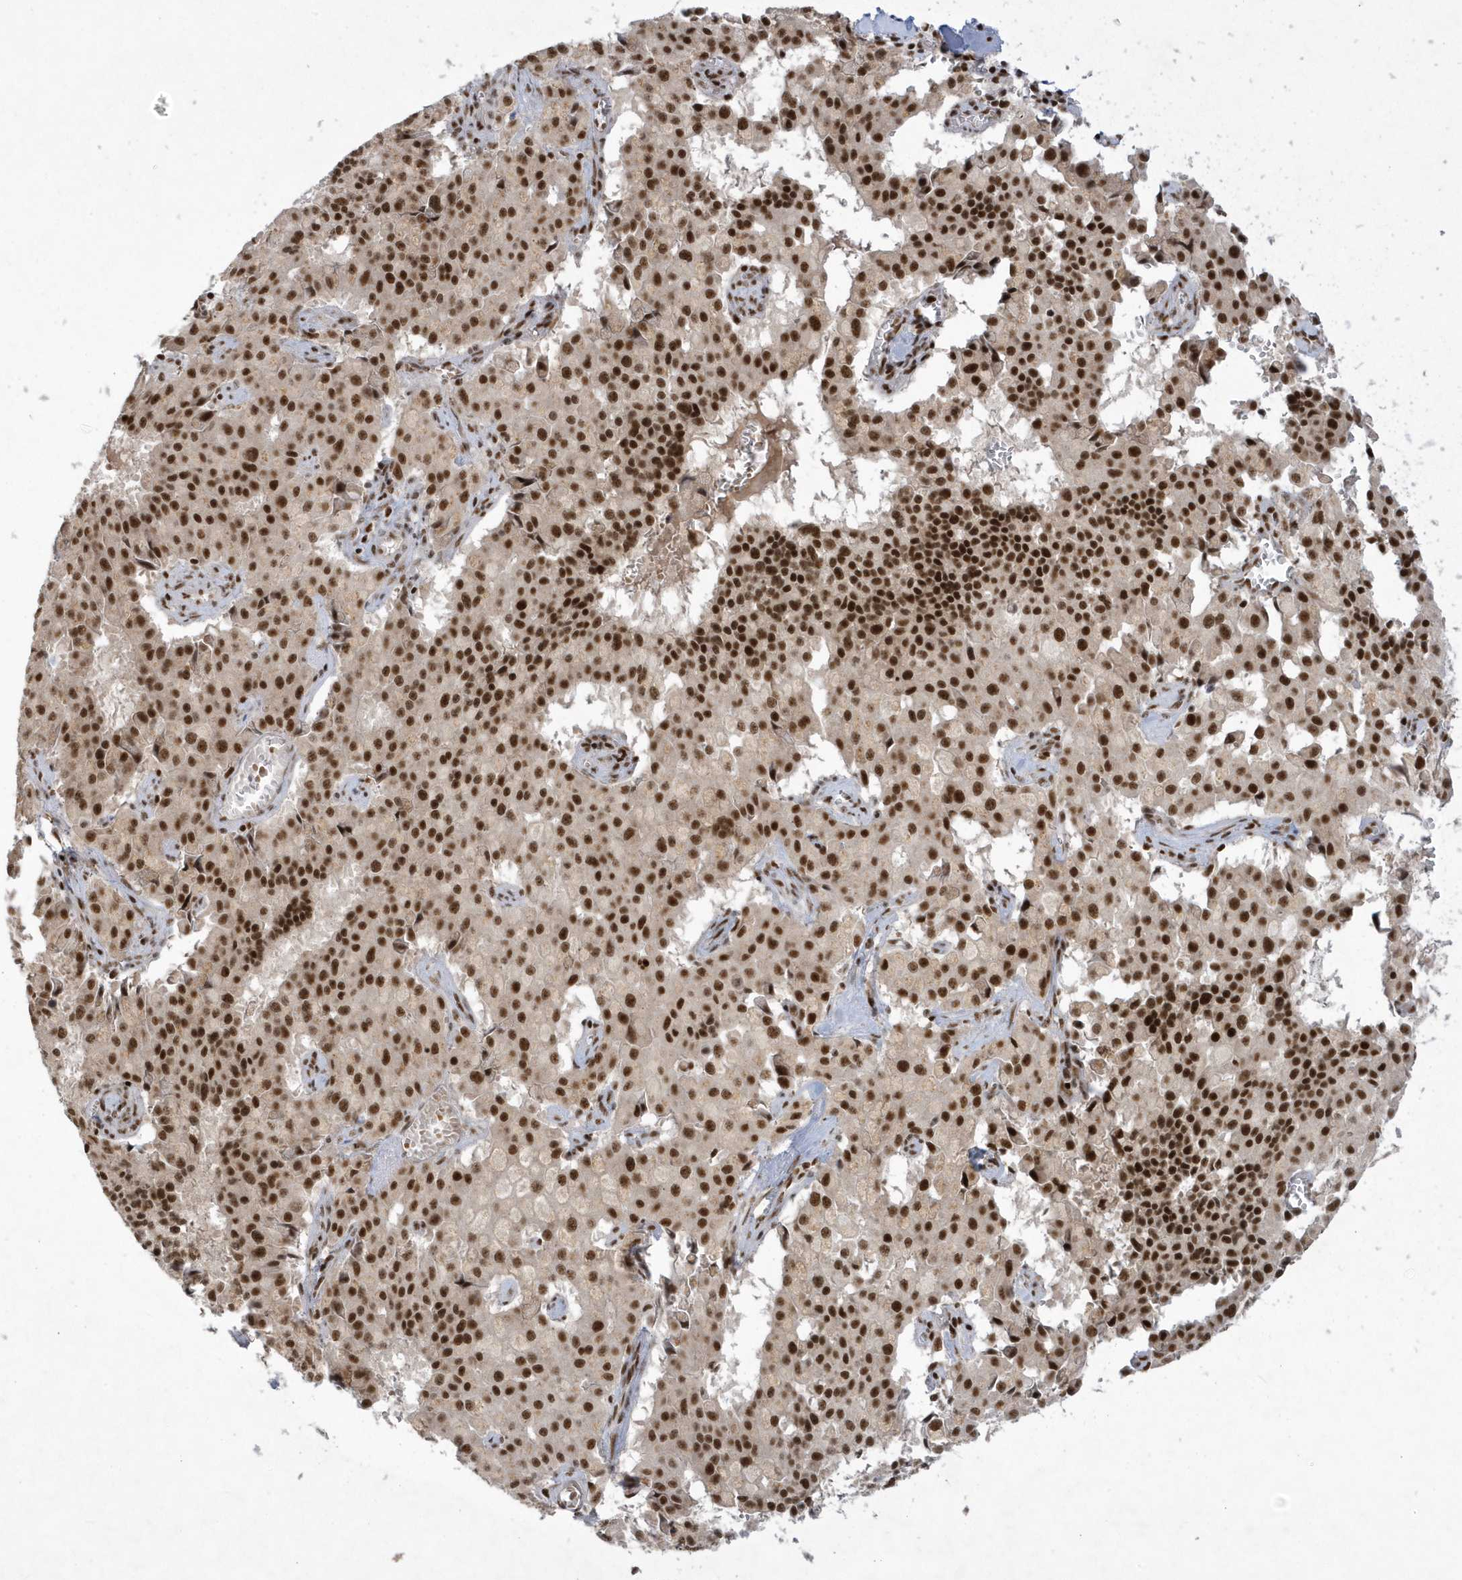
{"staining": {"intensity": "strong", "quantity": ">75%", "location": "nuclear"}, "tissue": "pancreatic cancer", "cell_type": "Tumor cells", "image_type": "cancer", "snomed": [{"axis": "morphology", "description": "Adenocarcinoma, NOS"}, {"axis": "topography", "description": "Pancreas"}], "caption": "Protein staining of pancreatic cancer (adenocarcinoma) tissue exhibits strong nuclear positivity in about >75% of tumor cells.", "gene": "PPIL2", "patient": {"sex": "male", "age": 65}}